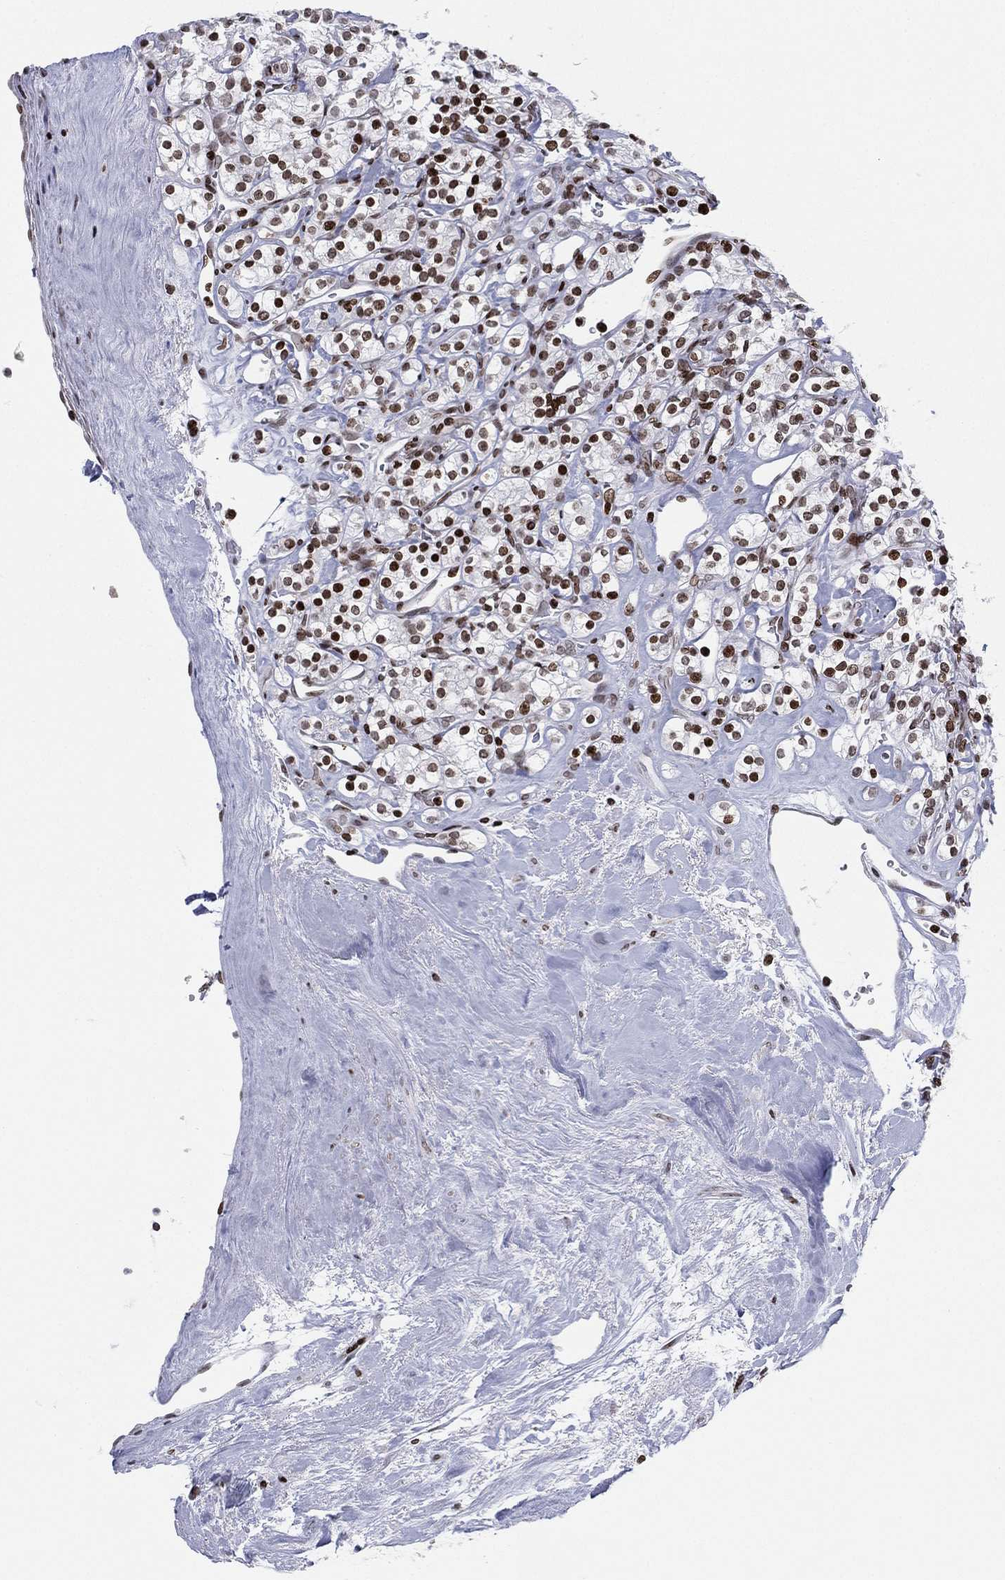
{"staining": {"intensity": "moderate", "quantity": "25%-75%", "location": "nuclear"}, "tissue": "renal cancer", "cell_type": "Tumor cells", "image_type": "cancer", "snomed": [{"axis": "morphology", "description": "Adenocarcinoma, NOS"}, {"axis": "topography", "description": "Kidney"}], "caption": "Protein expression analysis of adenocarcinoma (renal) reveals moderate nuclear expression in about 25%-75% of tumor cells.", "gene": "MFSD14A", "patient": {"sex": "male", "age": 77}}